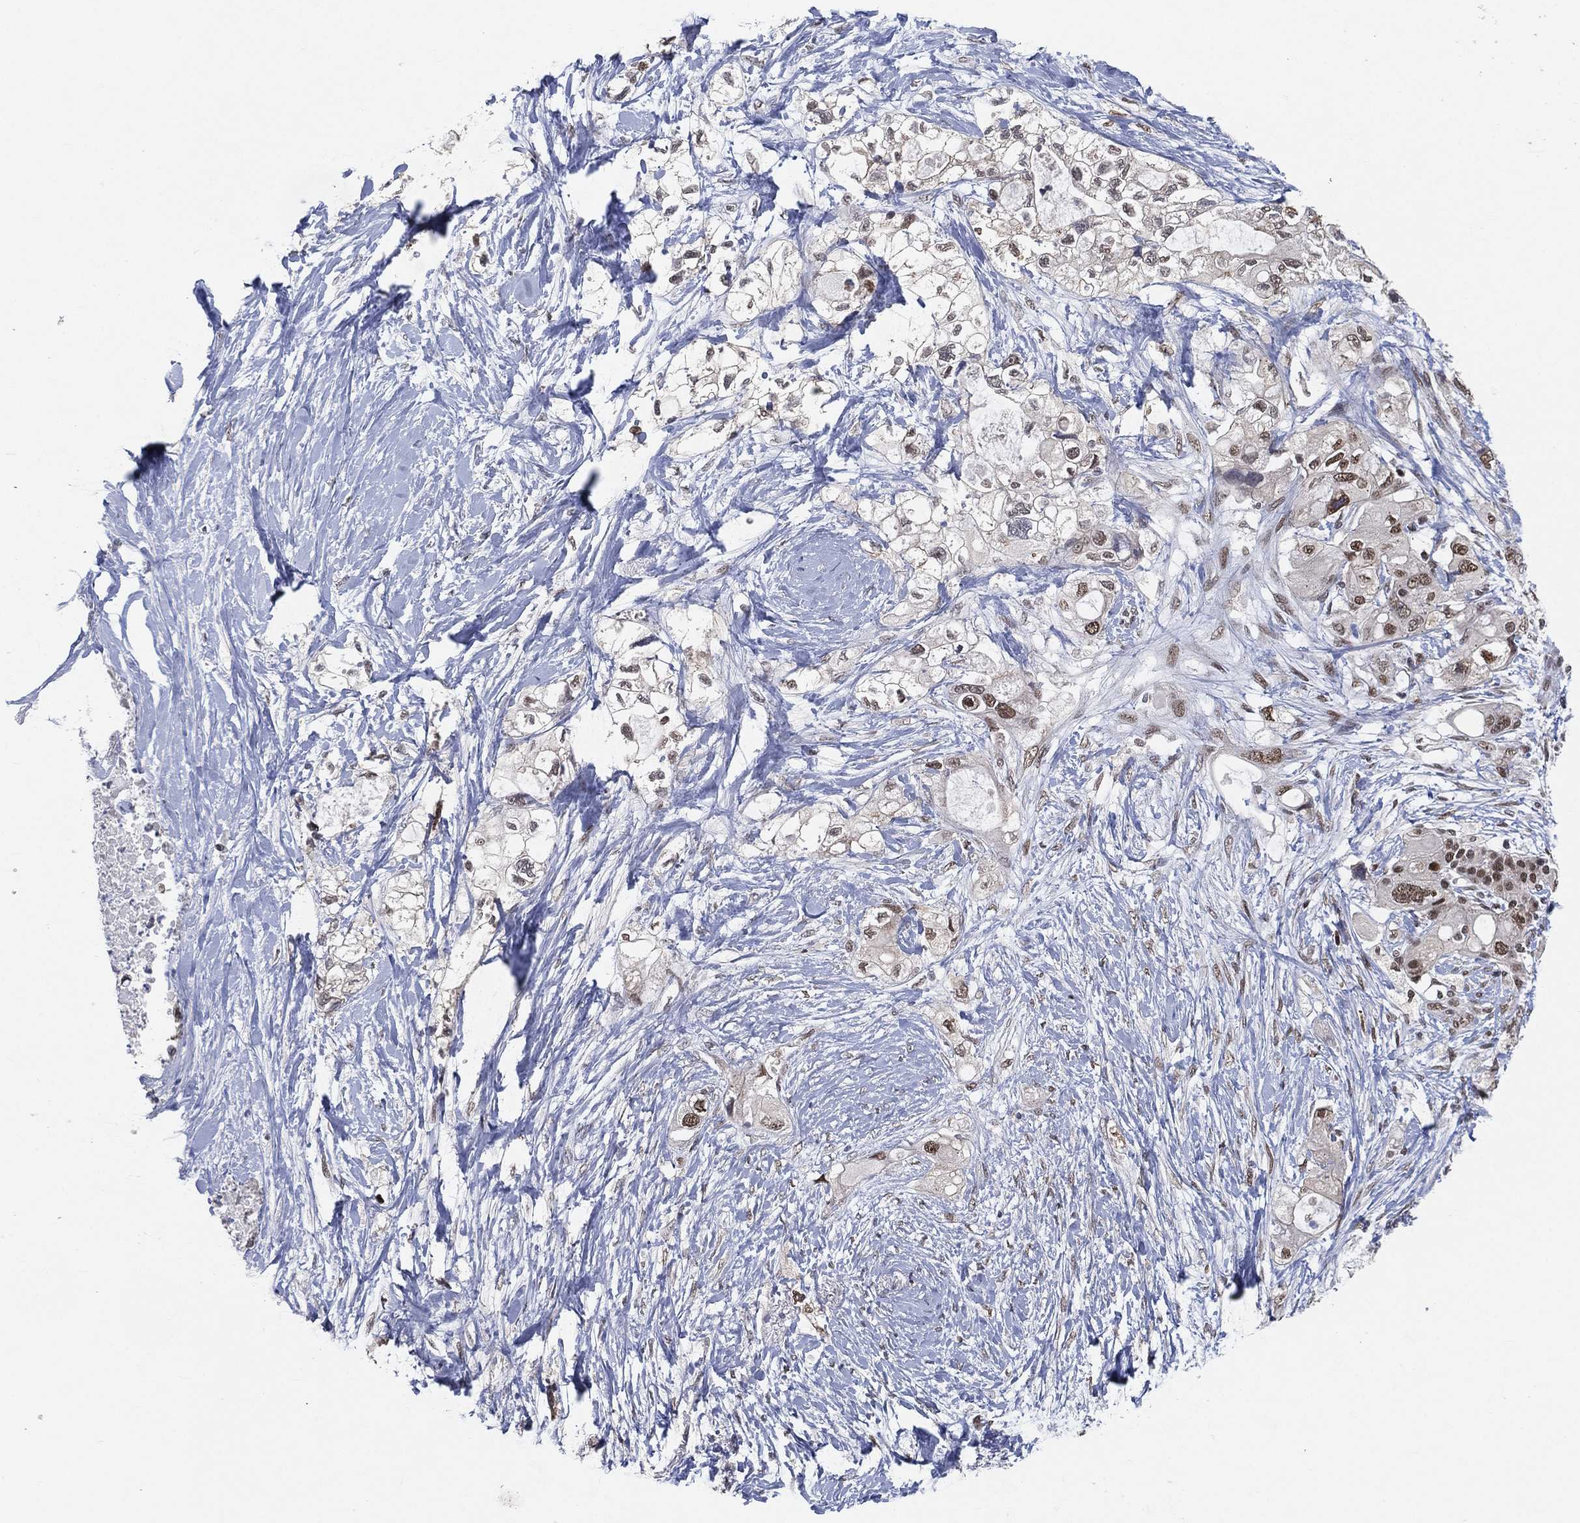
{"staining": {"intensity": "moderate", "quantity": "<25%", "location": "nuclear"}, "tissue": "pancreatic cancer", "cell_type": "Tumor cells", "image_type": "cancer", "snomed": [{"axis": "morphology", "description": "Adenocarcinoma, NOS"}, {"axis": "topography", "description": "Pancreas"}], "caption": "Immunohistochemistry (IHC) of pancreatic adenocarcinoma displays low levels of moderate nuclear positivity in about <25% of tumor cells.", "gene": "YLPM1", "patient": {"sex": "female", "age": 56}}